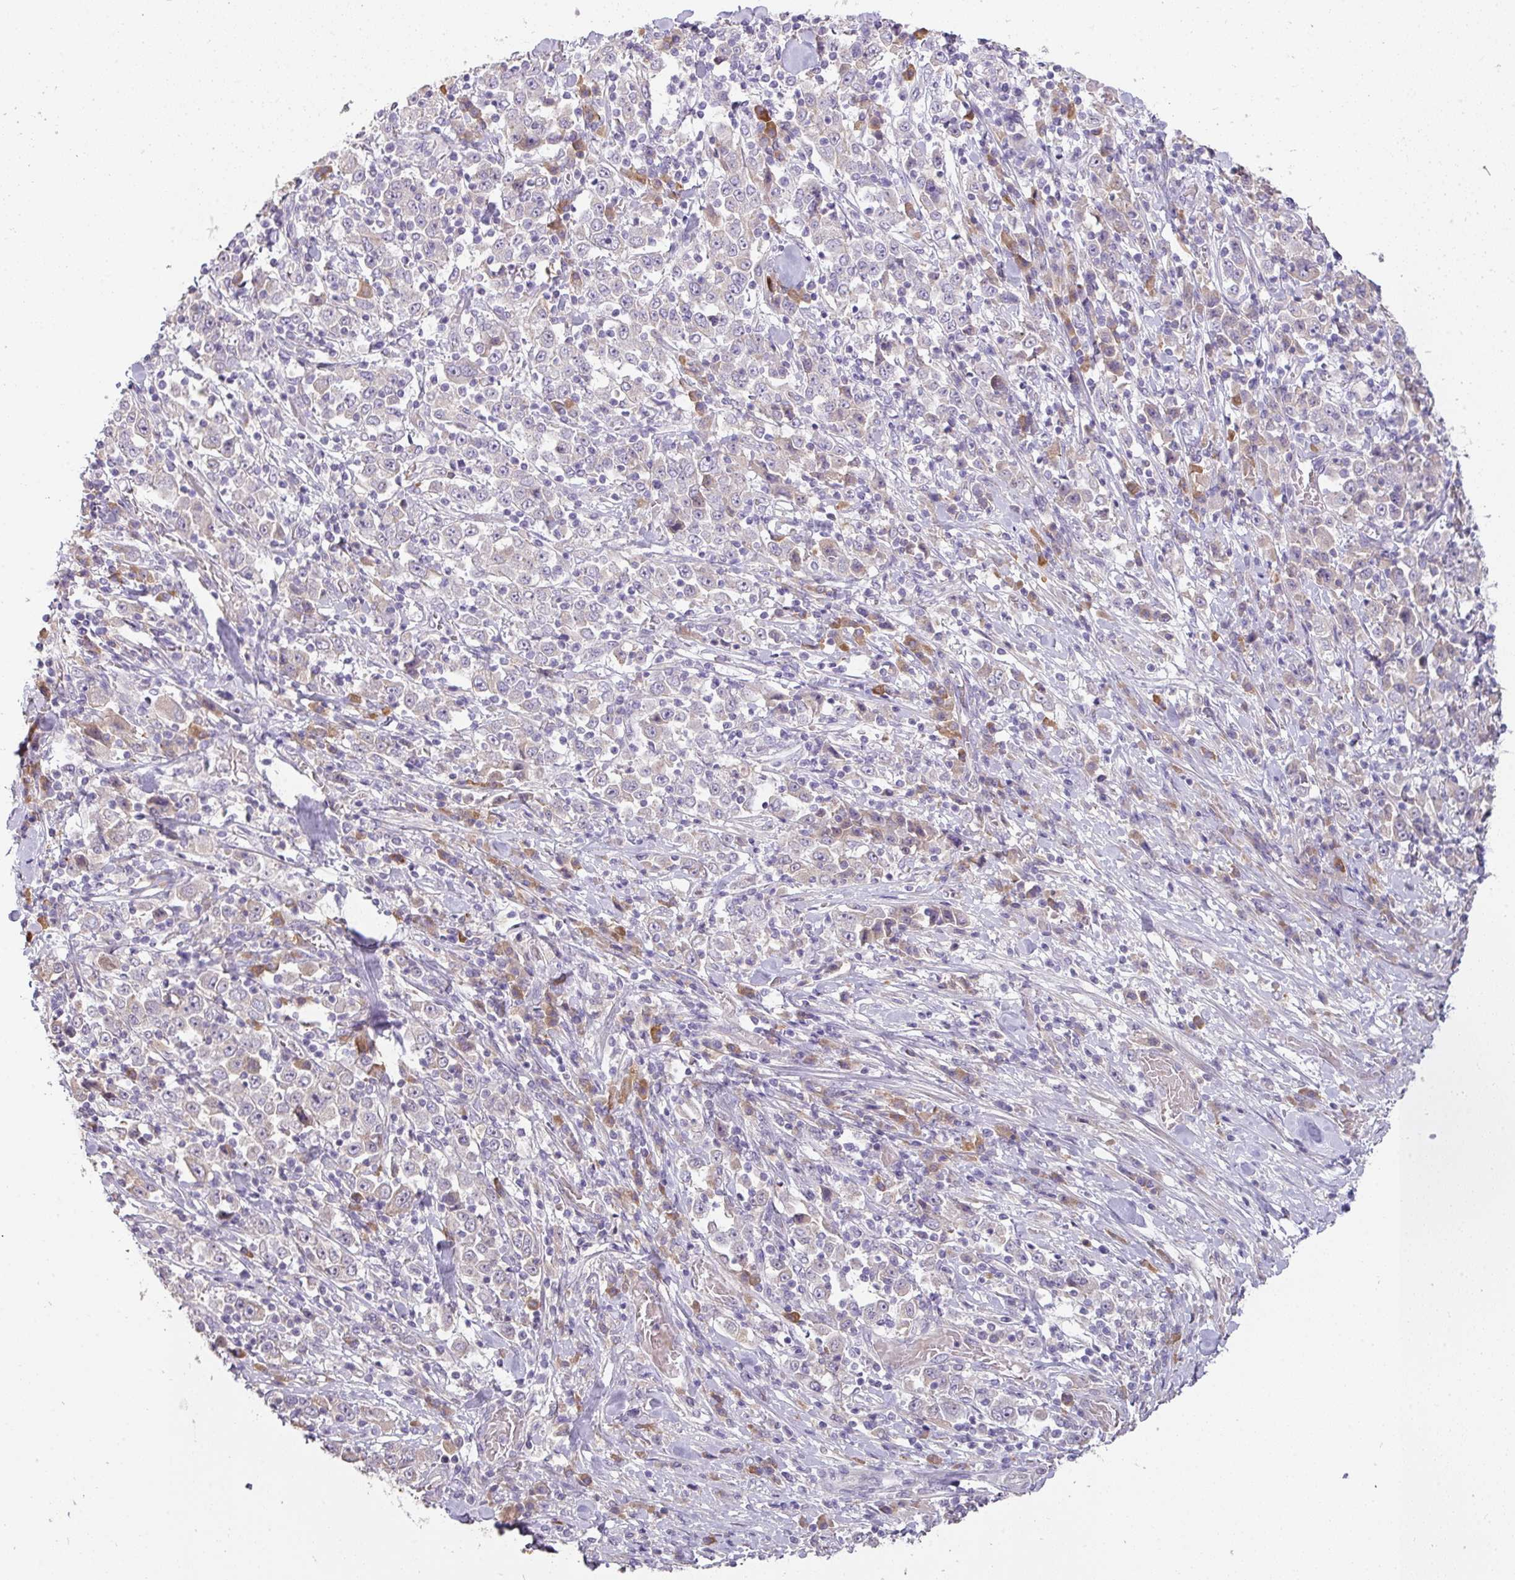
{"staining": {"intensity": "weak", "quantity": "<25%", "location": "cytoplasmic/membranous"}, "tissue": "stomach cancer", "cell_type": "Tumor cells", "image_type": "cancer", "snomed": [{"axis": "morphology", "description": "Normal tissue, NOS"}, {"axis": "morphology", "description": "Adenocarcinoma, NOS"}, {"axis": "topography", "description": "Stomach, upper"}, {"axis": "topography", "description": "Stomach"}], "caption": "This is an IHC histopathology image of human stomach cancer. There is no expression in tumor cells.", "gene": "ZNF266", "patient": {"sex": "male", "age": 59}}